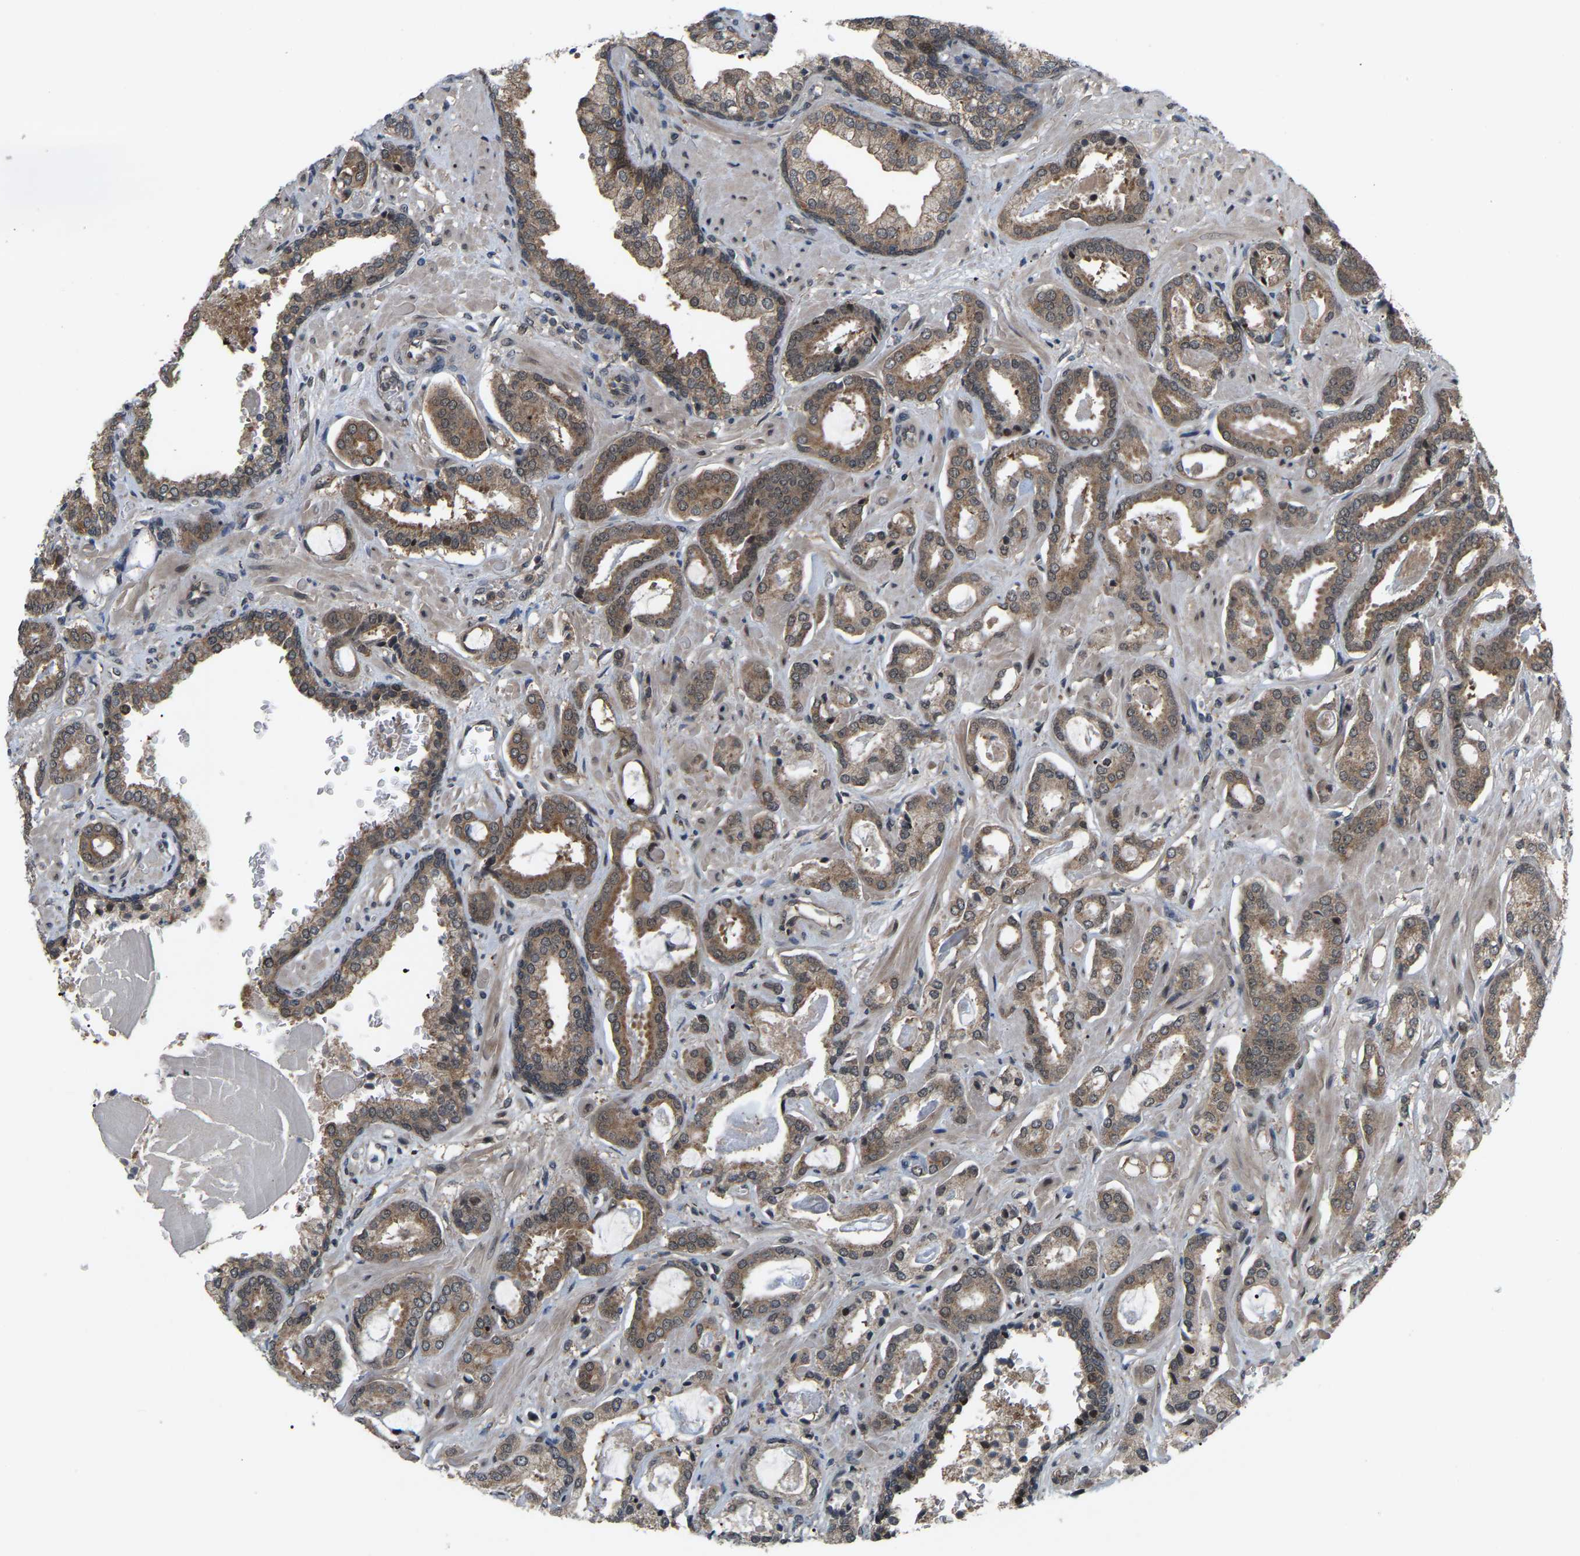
{"staining": {"intensity": "moderate", "quantity": ">75%", "location": "cytoplasmic/membranous"}, "tissue": "prostate cancer", "cell_type": "Tumor cells", "image_type": "cancer", "snomed": [{"axis": "morphology", "description": "Adenocarcinoma, Low grade"}, {"axis": "topography", "description": "Prostate"}], "caption": "IHC photomicrograph of neoplastic tissue: human adenocarcinoma (low-grade) (prostate) stained using immunohistochemistry displays medium levels of moderate protein expression localized specifically in the cytoplasmic/membranous of tumor cells, appearing as a cytoplasmic/membranous brown color.", "gene": "CROT", "patient": {"sex": "male", "age": 53}}